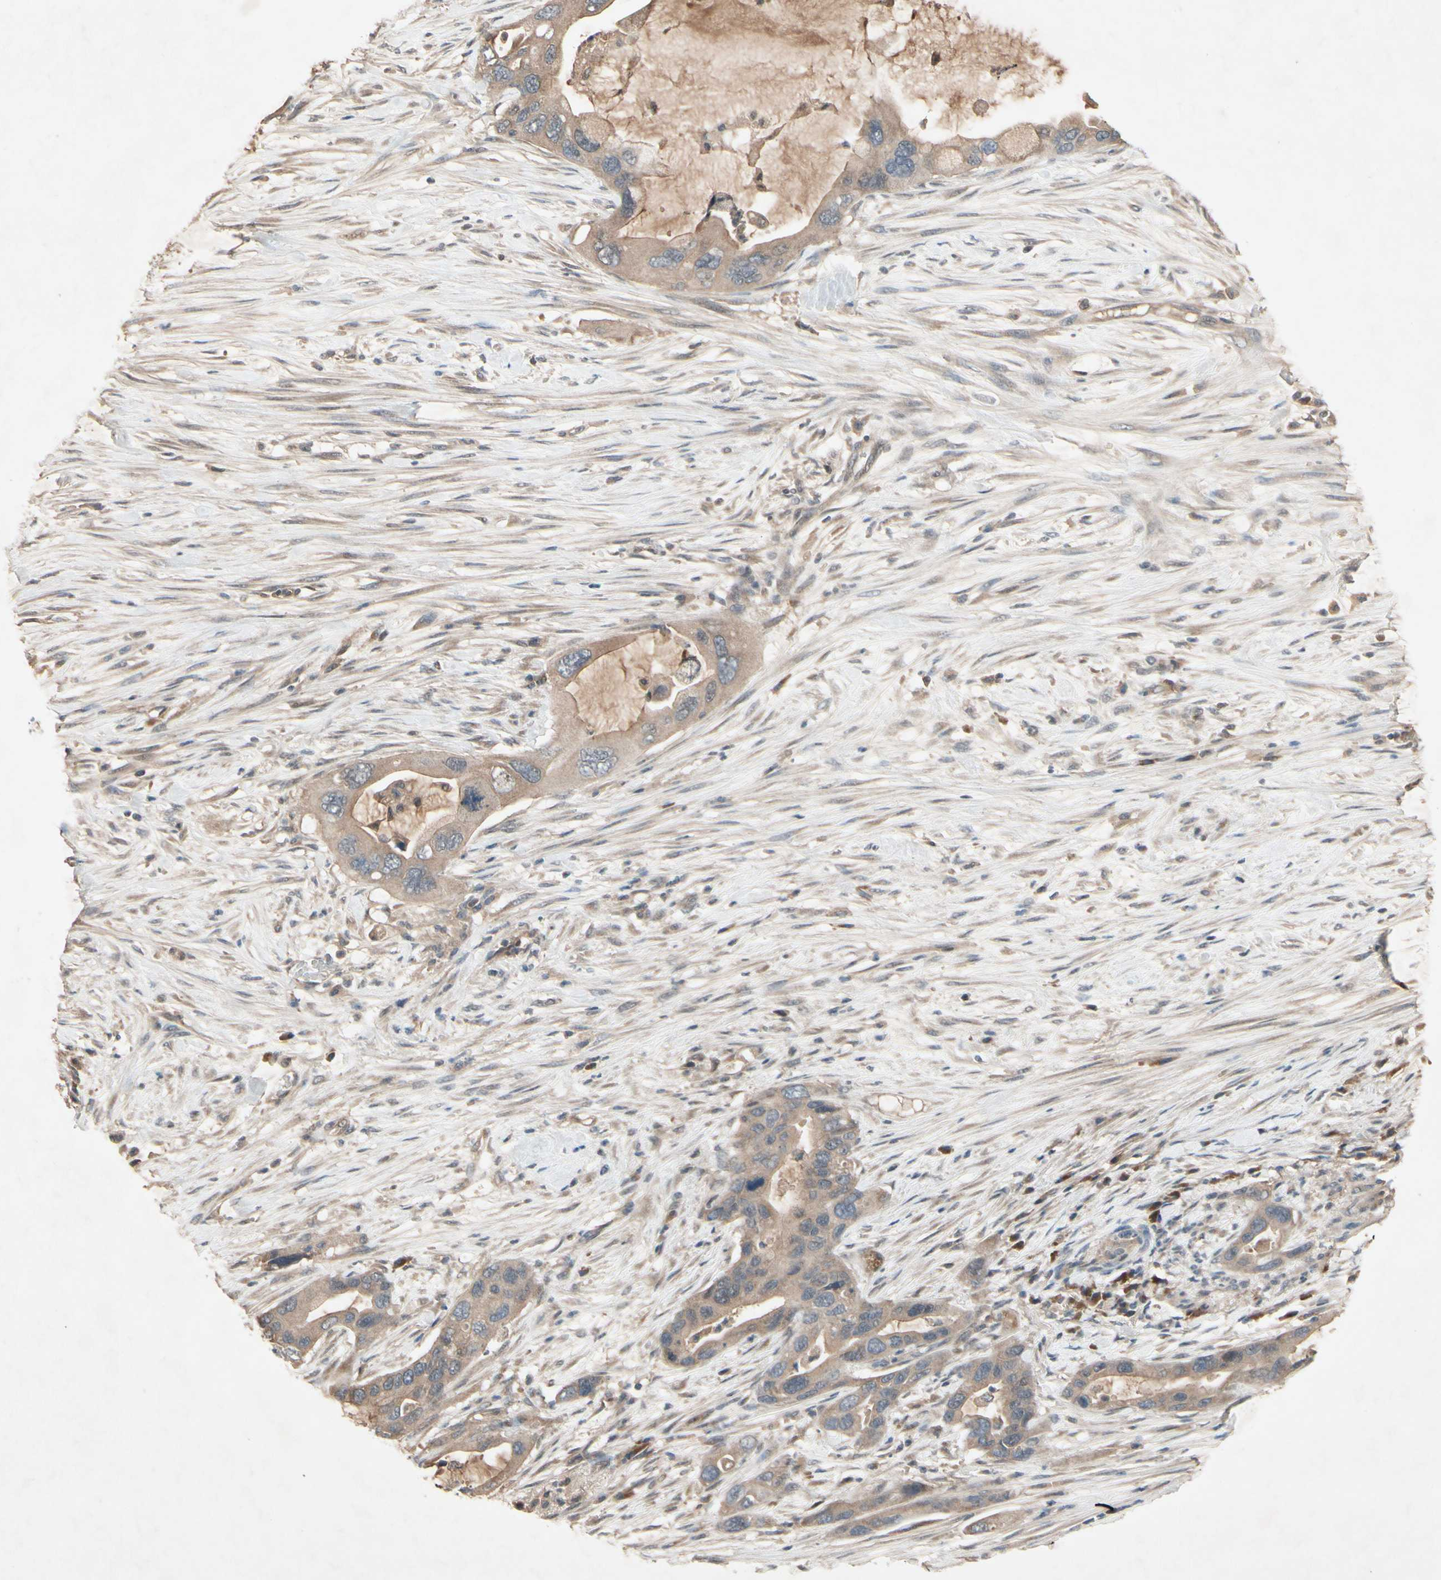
{"staining": {"intensity": "moderate", "quantity": ">75%", "location": "cytoplasmic/membranous"}, "tissue": "pancreatic cancer", "cell_type": "Tumor cells", "image_type": "cancer", "snomed": [{"axis": "morphology", "description": "Adenocarcinoma, NOS"}, {"axis": "topography", "description": "Pancreas"}], "caption": "Moderate cytoplasmic/membranous staining for a protein is seen in approximately >75% of tumor cells of adenocarcinoma (pancreatic) using immunohistochemistry.", "gene": "NSF", "patient": {"sex": "female", "age": 71}}